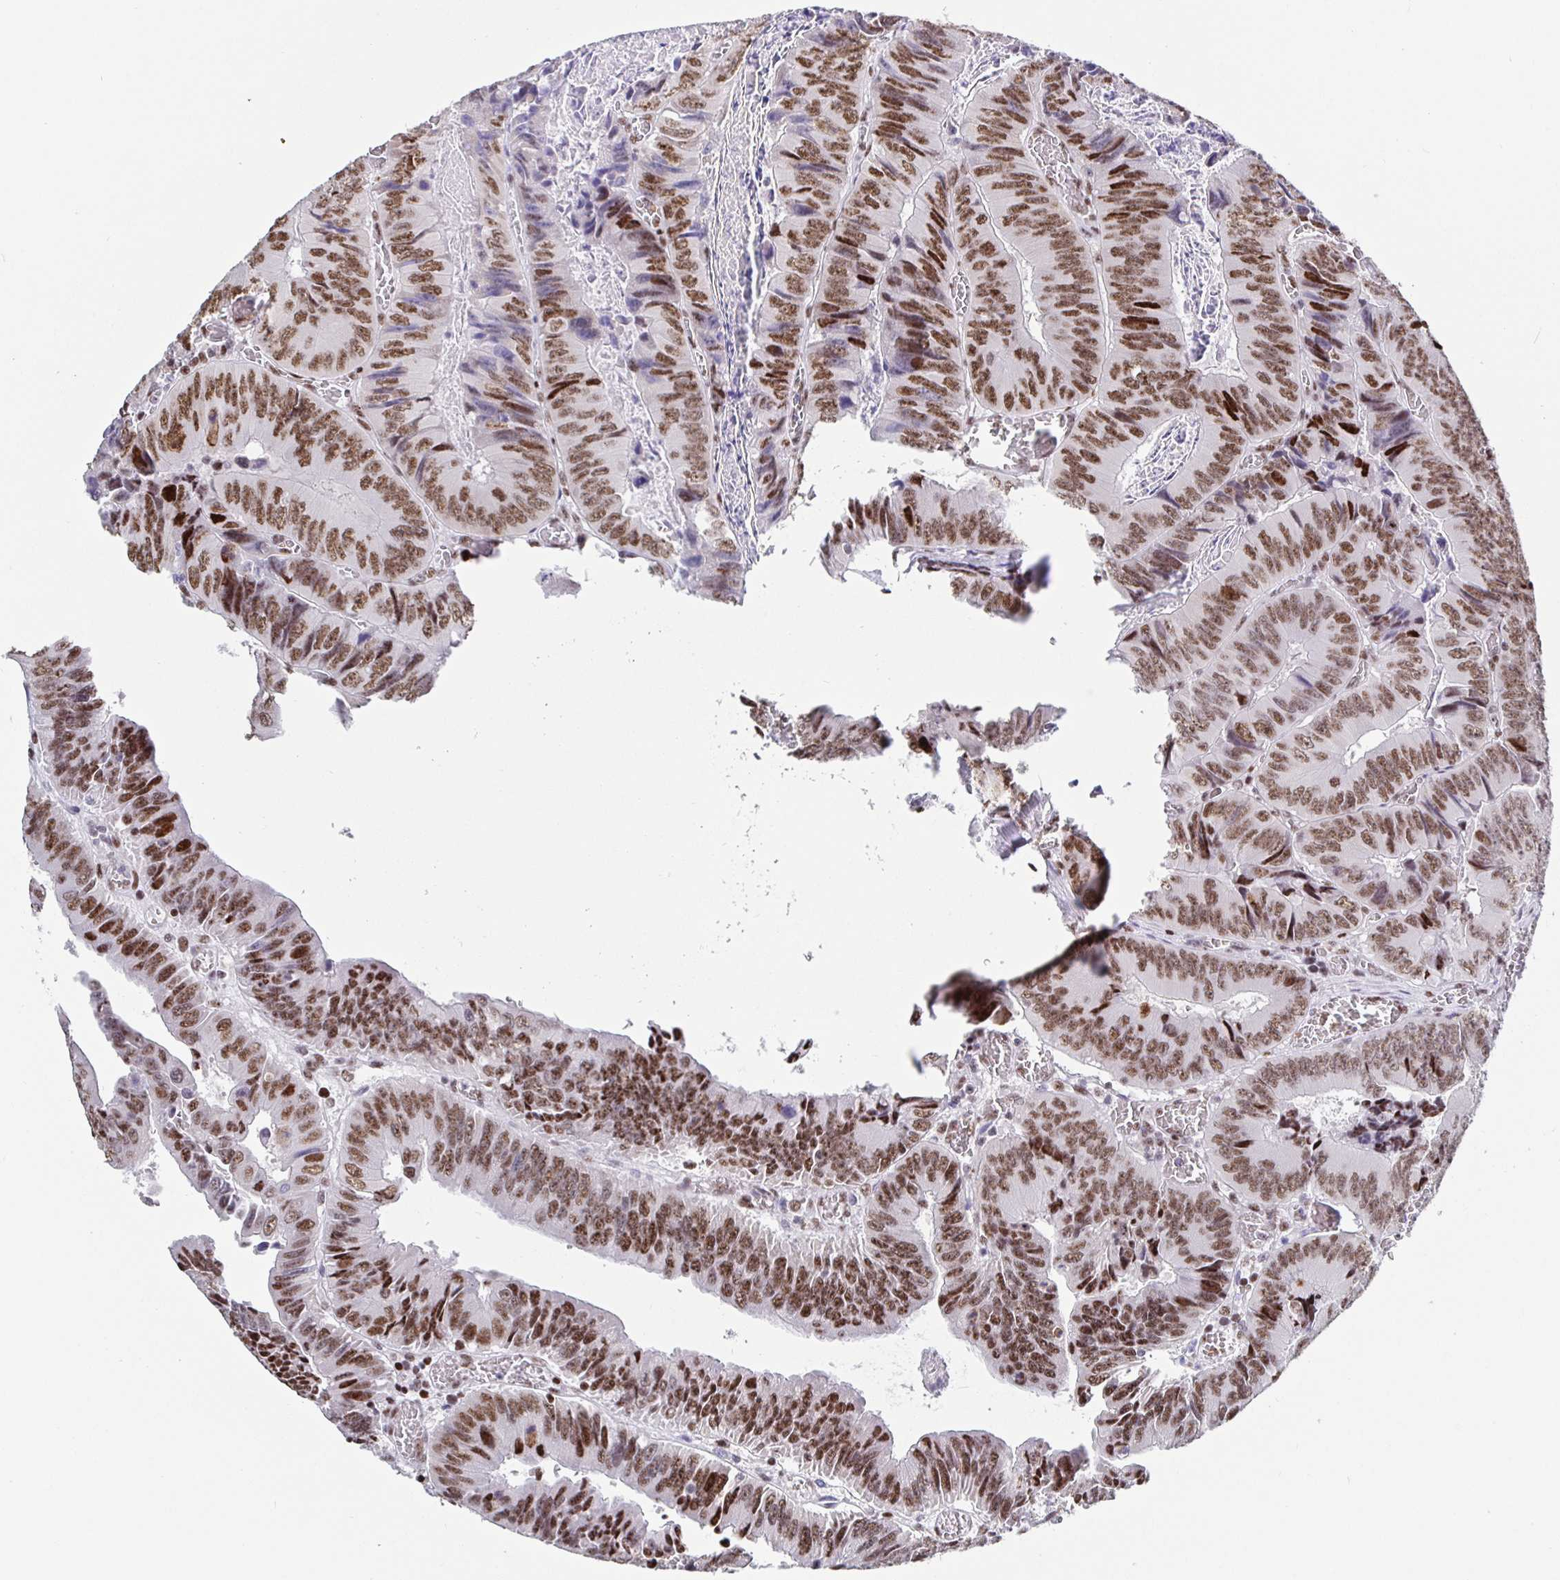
{"staining": {"intensity": "moderate", "quantity": ">75%", "location": "nuclear"}, "tissue": "colorectal cancer", "cell_type": "Tumor cells", "image_type": "cancer", "snomed": [{"axis": "morphology", "description": "Adenocarcinoma, NOS"}, {"axis": "topography", "description": "Colon"}], "caption": "Colorectal cancer stained for a protein reveals moderate nuclear positivity in tumor cells. (DAB (3,3'-diaminobenzidine) IHC, brown staining for protein, blue staining for nuclei).", "gene": "SETD5", "patient": {"sex": "female", "age": 84}}